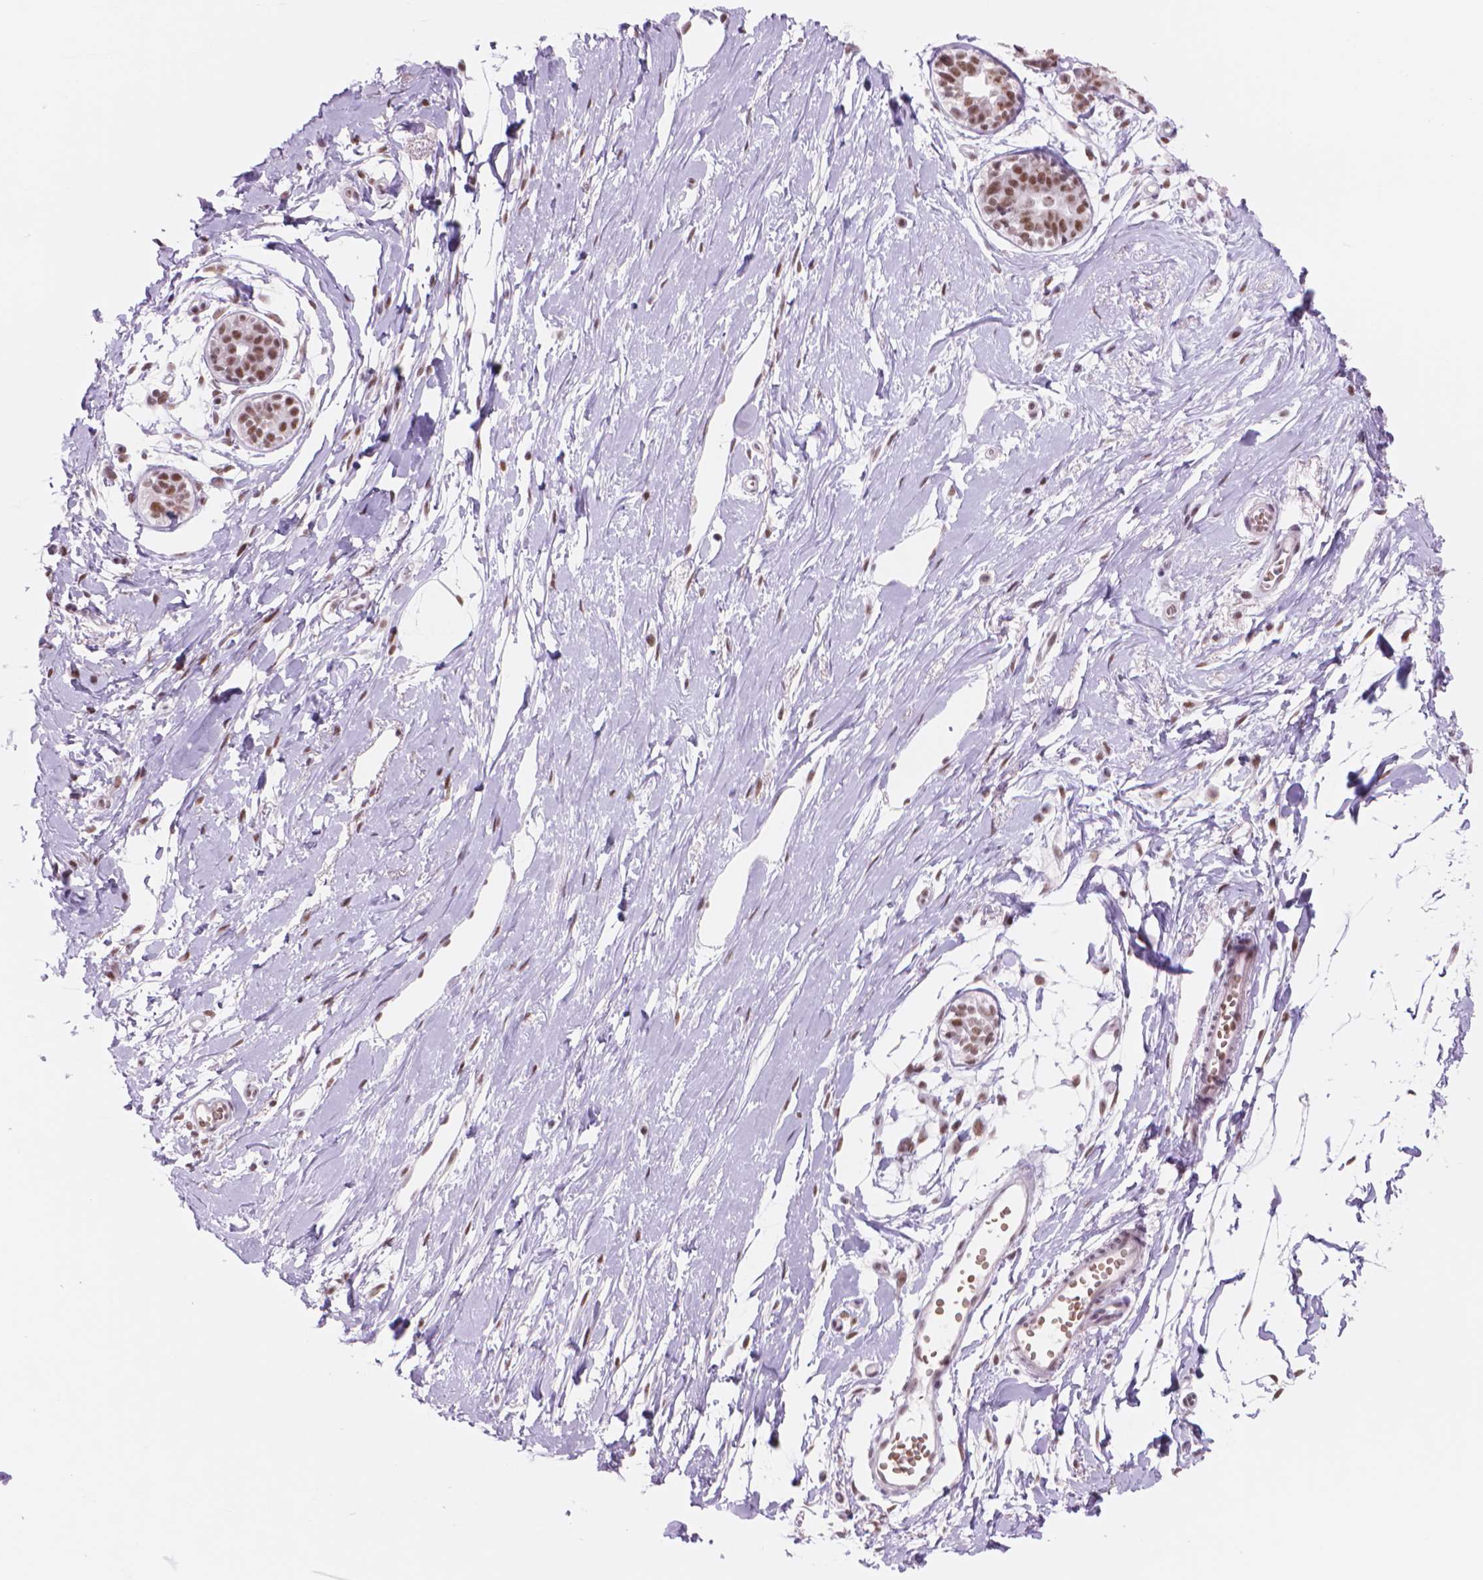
{"staining": {"intensity": "moderate", "quantity": "25%-75%", "location": "nuclear"}, "tissue": "breast", "cell_type": "Adipocytes", "image_type": "normal", "snomed": [{"axis": "morphology", "description": "Normal tissue, NOS"}, {"axis": "topography", "description": "Breast"}], "caption": "Breast stained with DAB (3,3'-diaminobenzidine) immunohistochemistry (IHC) displays medium levels of moderate nuclear staining in about 25%-75% of adipocytes. Immunohistochemistry (ihc) stains the protein in brown and the nuclei are stained blue.", "gene": "POLR3D", "patient": {"sex": "female", "age": 49}}